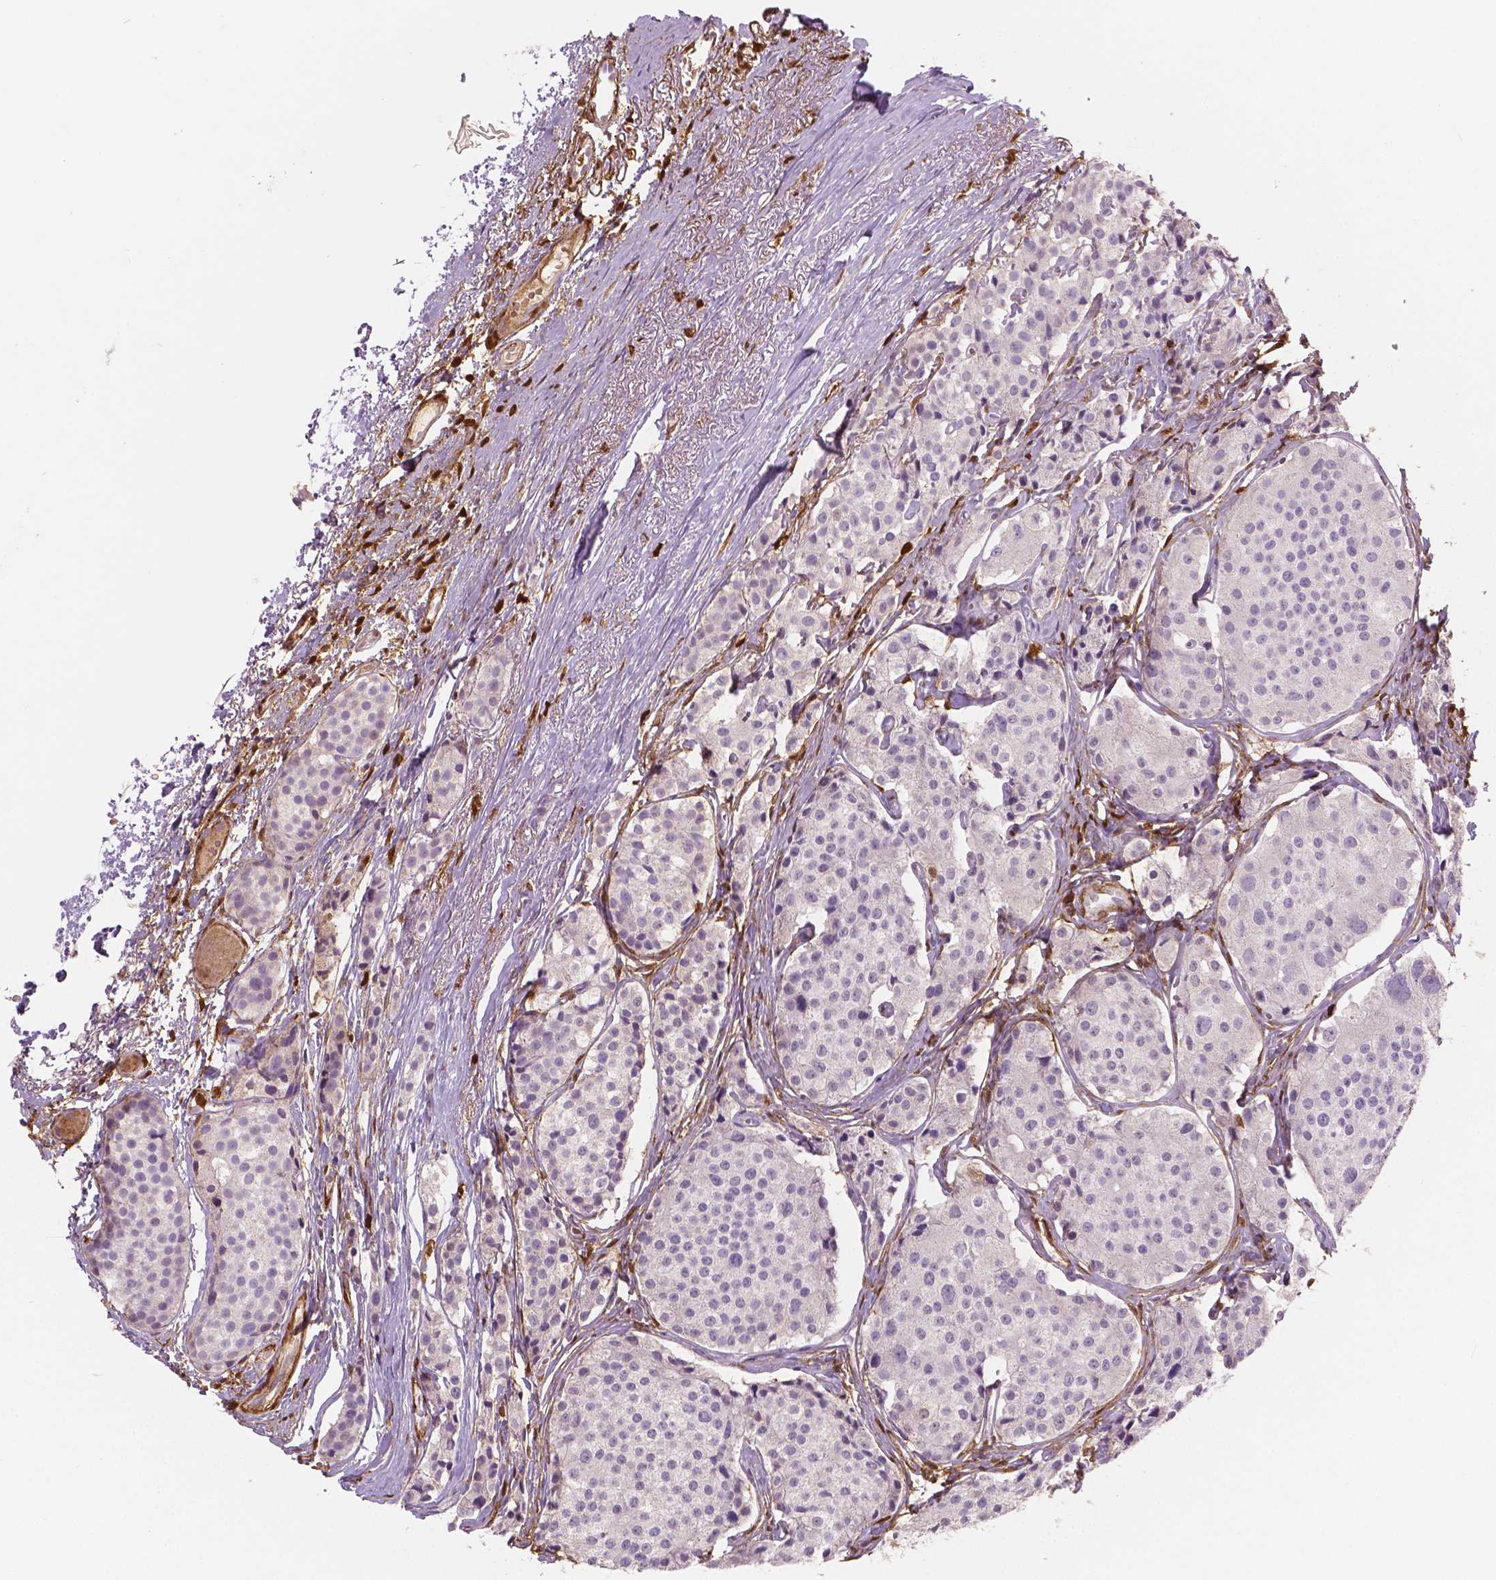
{"staining": {"intensity": "negative", "quantity": "none", "location": "none"}, "tissue": "carcinoid", "cell_type": "Tumor cells", "image_type": "cancer", "snomed": [{"axis": "morphology", "description": "Carcinoid, malignant, NOS"}, {"axis": "topography", "description": "Small intestine"}], "caption": "High power microscopy photomicrograph of an immunohistochemistry histopathology image of carcinoid (malignant), revealing no significant expression in tumor cells. The staining is performed using DAB (3,3'-diaminobenzidine) brown chromogen with nuclei counter-stained in using hematoxylin.", "gene": "S100A4", "patient": {"sex": "female", "age": 65}}